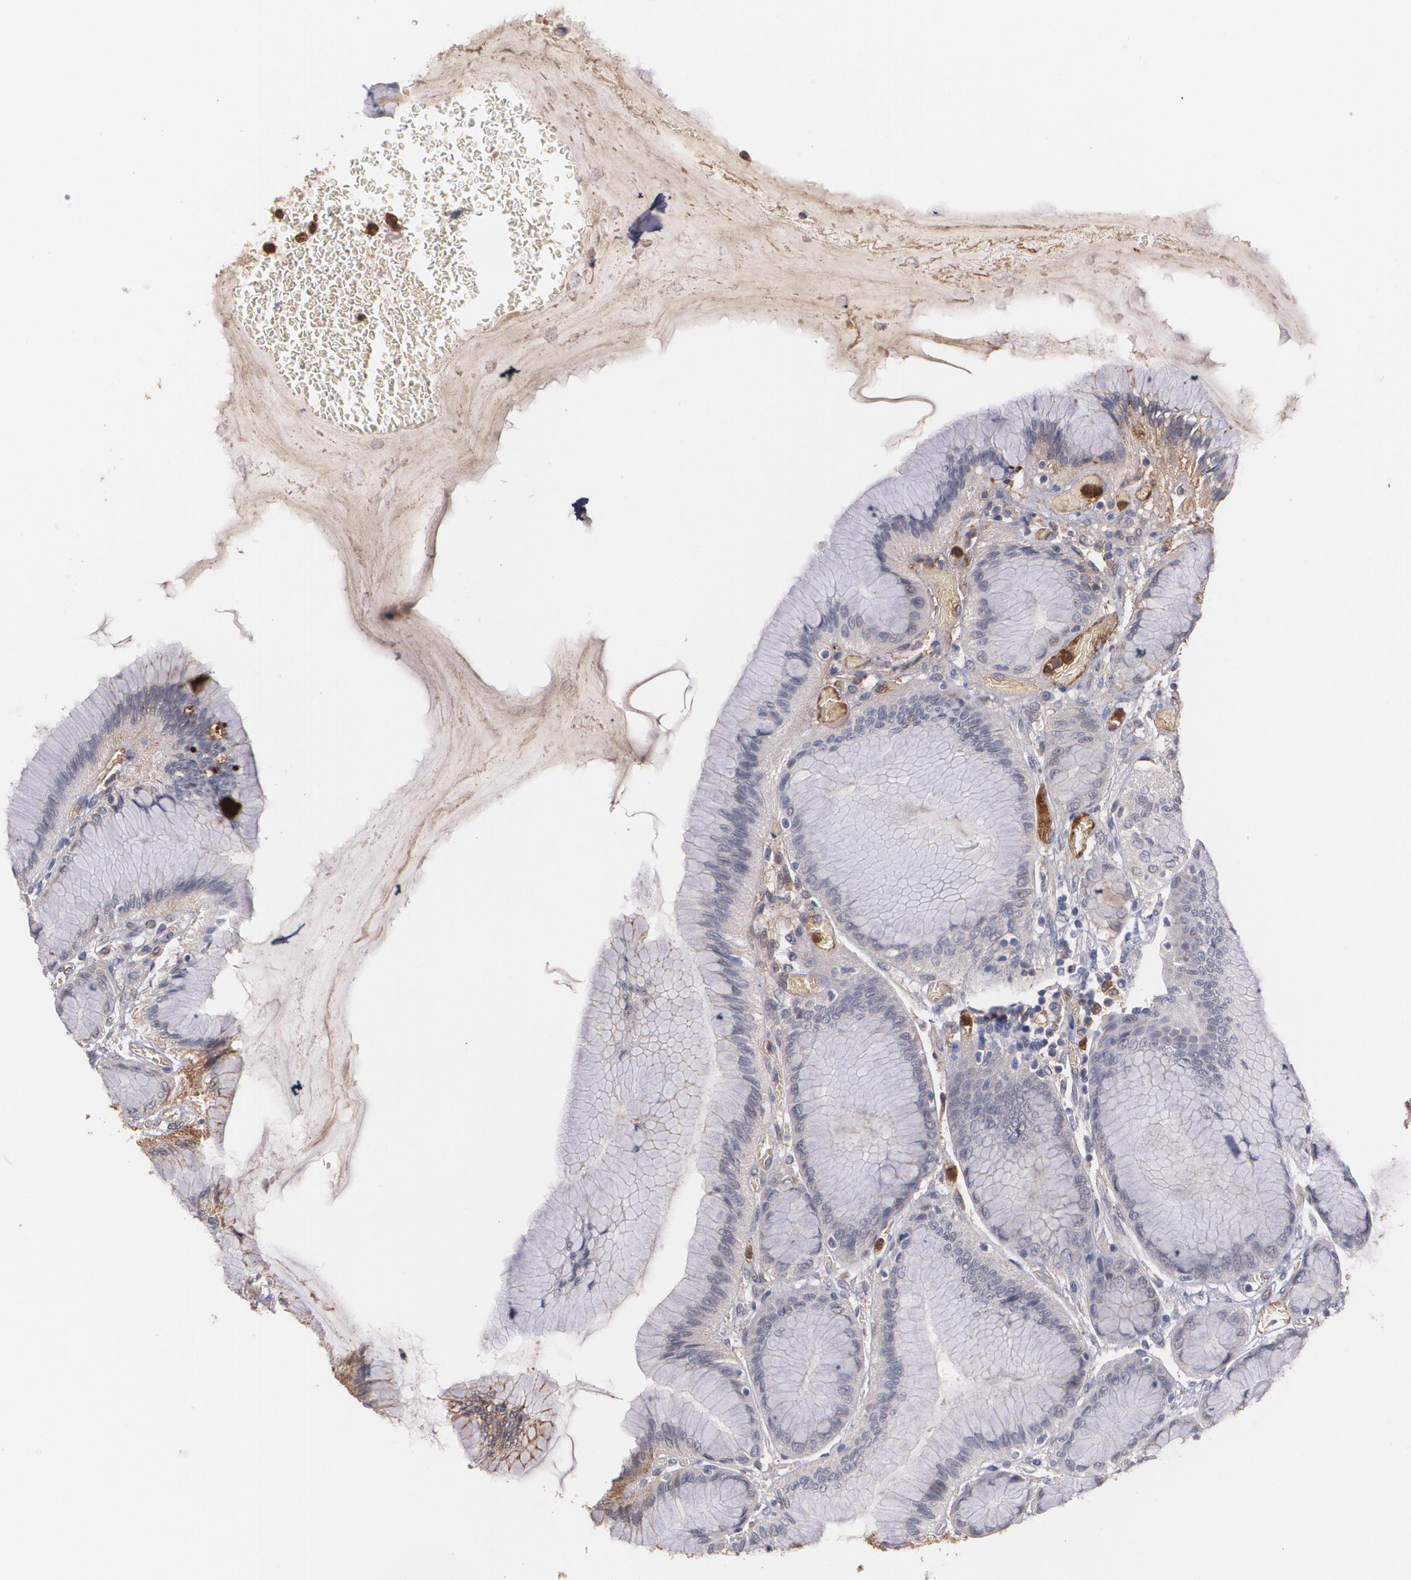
{"staining": {"intensity": "strong", "quantity": "<25%", "location": "cytoplasmic/membranous"}, "tissue": "stomach", "cell_type": "Glandular cells", "image_type": "normal", "snomed": [{"axis": "morphology", "description": "Normal tissue, NOS"}, {"axis": "morphology", "description": "Adenocarcinoma, NOS"}, {"axis": "topography", "description": "Stomach"}, {"axis": "topography", "description": "Stomach, lower"}], "caption": "Strong cytoplasmic/membranous expression for a protein is seen in about <25% of glandular cells of unremarkable stomach using IHC.", "gene": "PTS", "patient": {"sex": "female", "age": 65}}